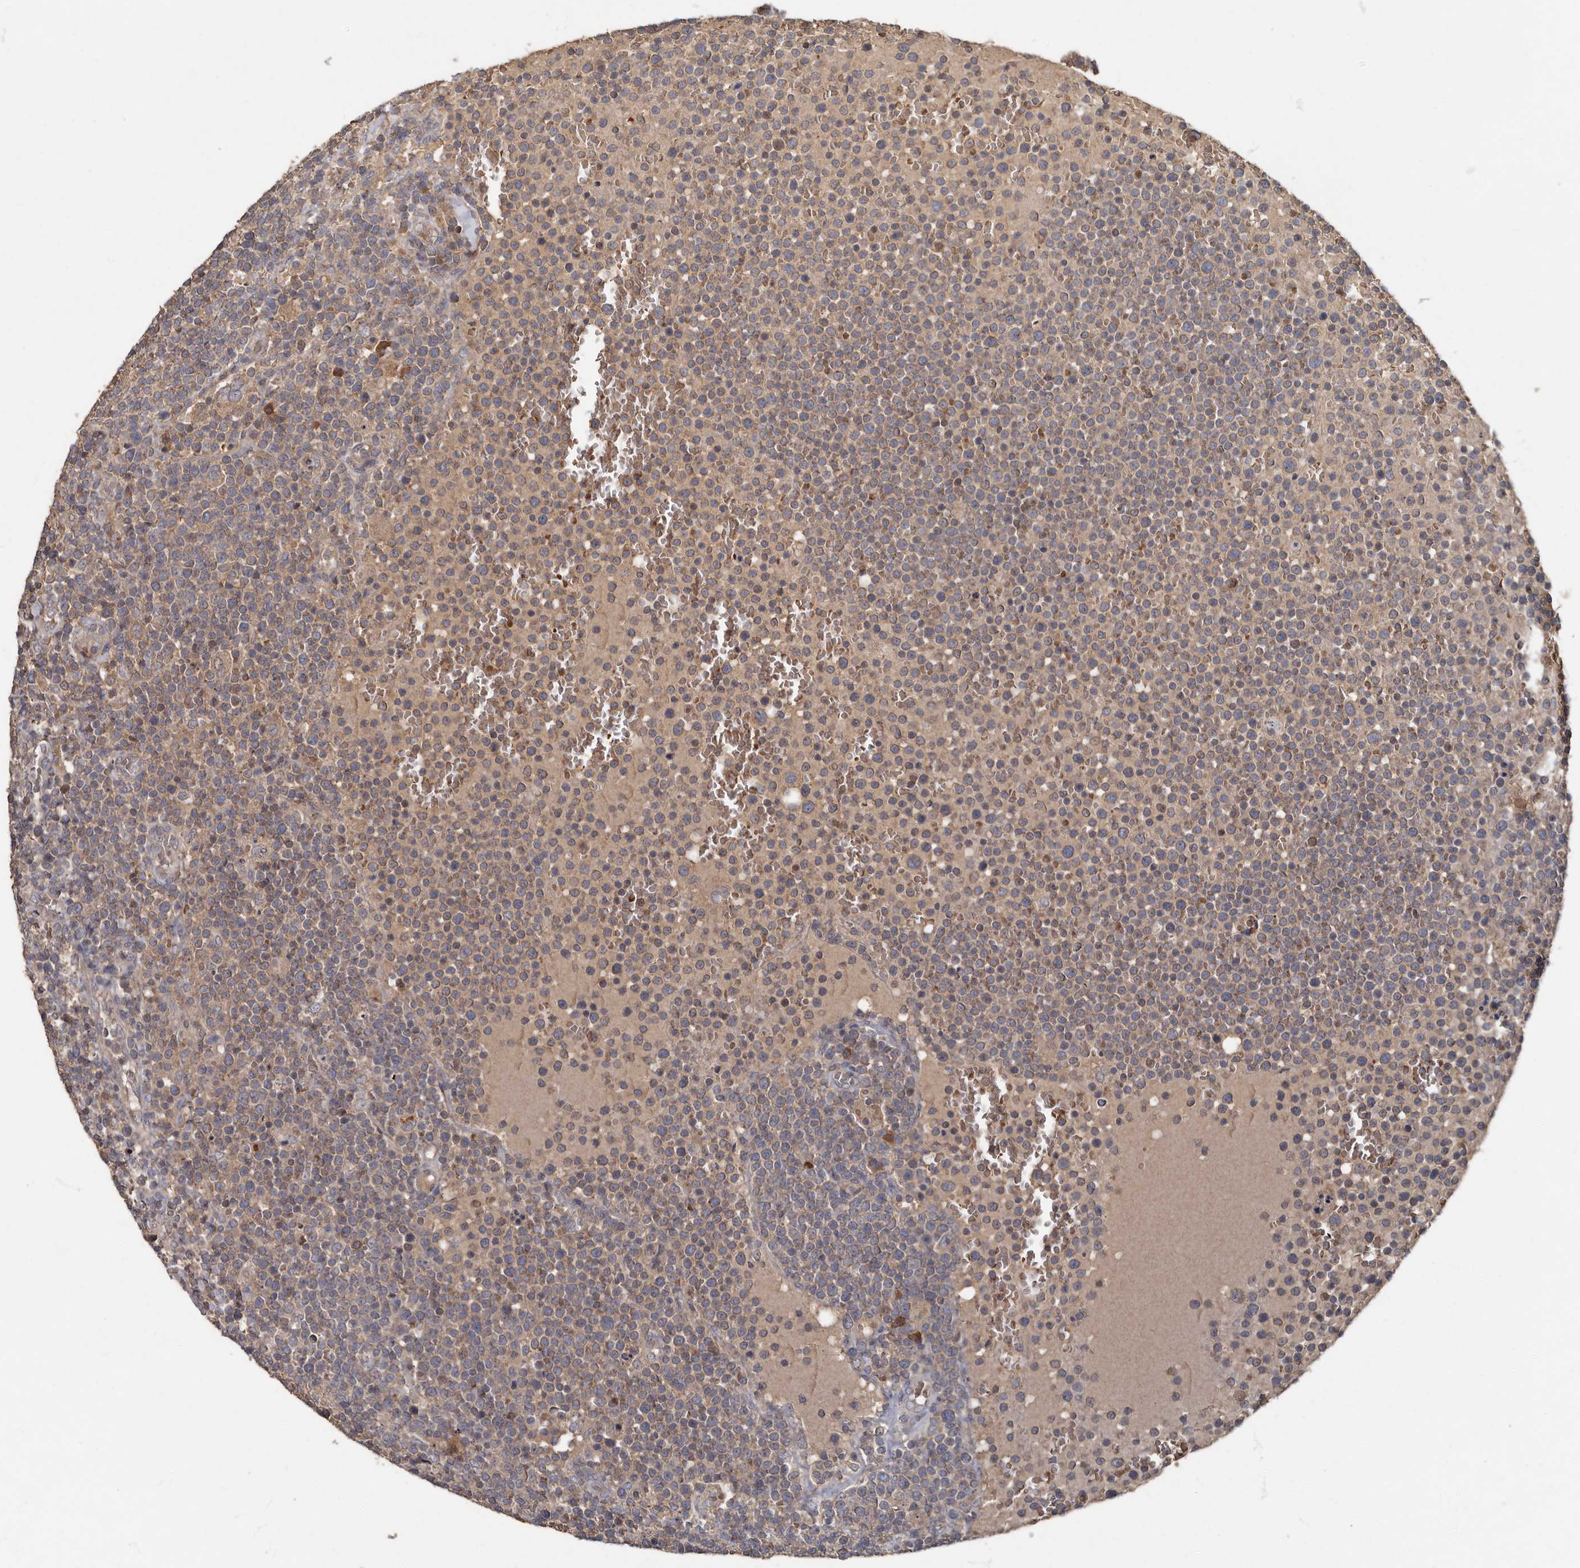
{"staining": {"intensity": "moderate", "quantity": "<25%", "location": "cytoplasmic/membranous"}, "tissue": "lymphoma", "cell_type": "Tumor cells", "image_type": "cancer", "snomed": [{"axis": "morphology", "description": "Malignant lymphoma, non-Hodgkin's type, High grade"}, {"axis": "topography", "description": "Lymph node"}], "caption": "Immunohistochemistry photomicrograph of neoplastic tissue: human high-grade malignant lymphoma, non-Hodgkin's type stained using immunohistochemistry displays low levels of moderate protein expression localized specifically in the cytoplasmic/membranous of tumor cells, appearing as a cytoplasmic/membranous brown color.", "gene": "KIF26B", "patient": {"sex": "male", "age": 61}}